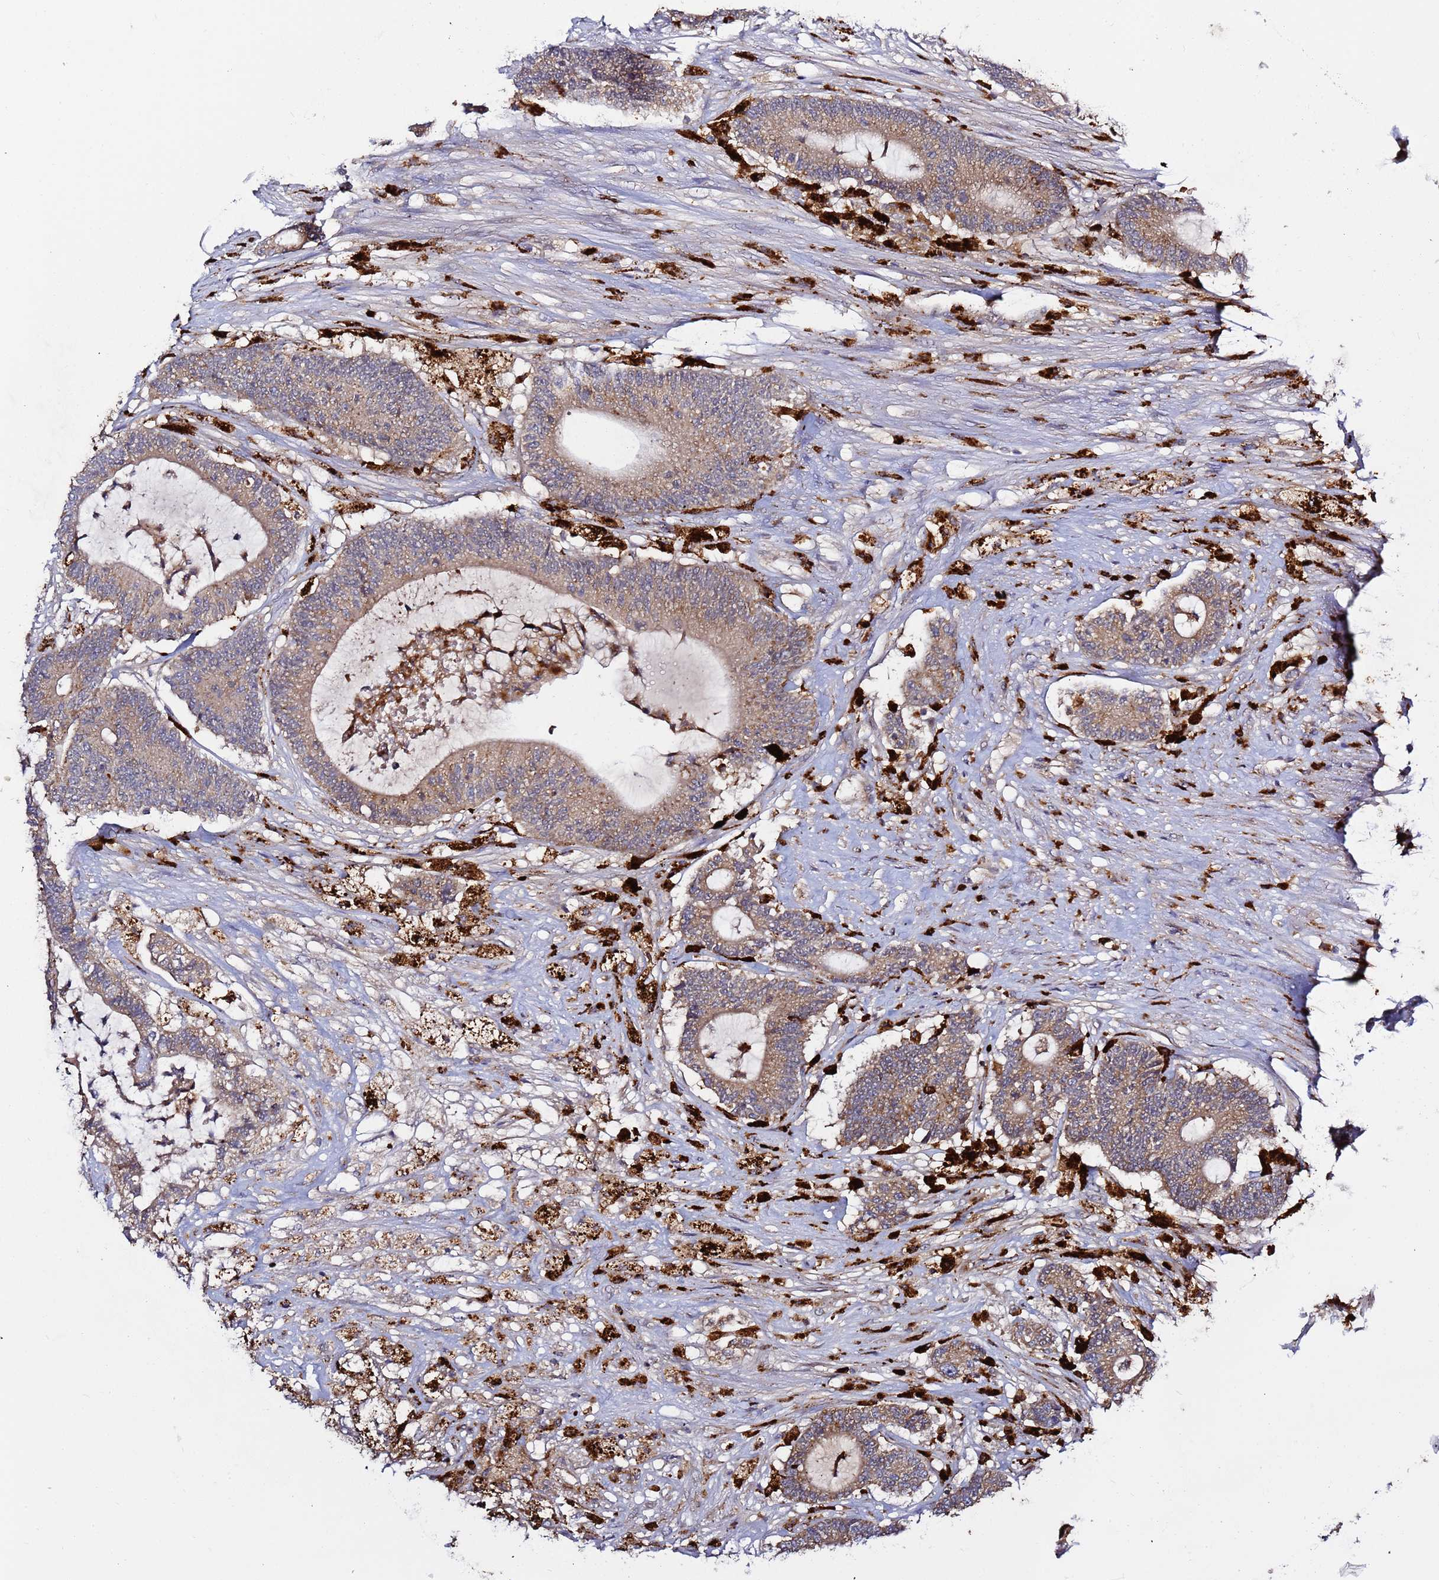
{"staining": {"intensity": "moderate", "quantity": ">75%", "location": "cytoplasmic/membranous"}, "tissue": "colorectal cancer", "cell_type": "Tumor cells", "image_type": "cancer", "snomed": [{"axis": "morphology", "description": "Adenocarcinoma, NOS"}, {"axis": "topography", "description": "Colon"}], "caption": "DAB immunohistochemical staining of human colorectal cancer (adenocarcinoma) exhibits moderate cytoplasmic/membranous protein expression in about >75% of tumor cells.", "gene": "VPS36", "patient": {"sex": "female", "age": 84}}